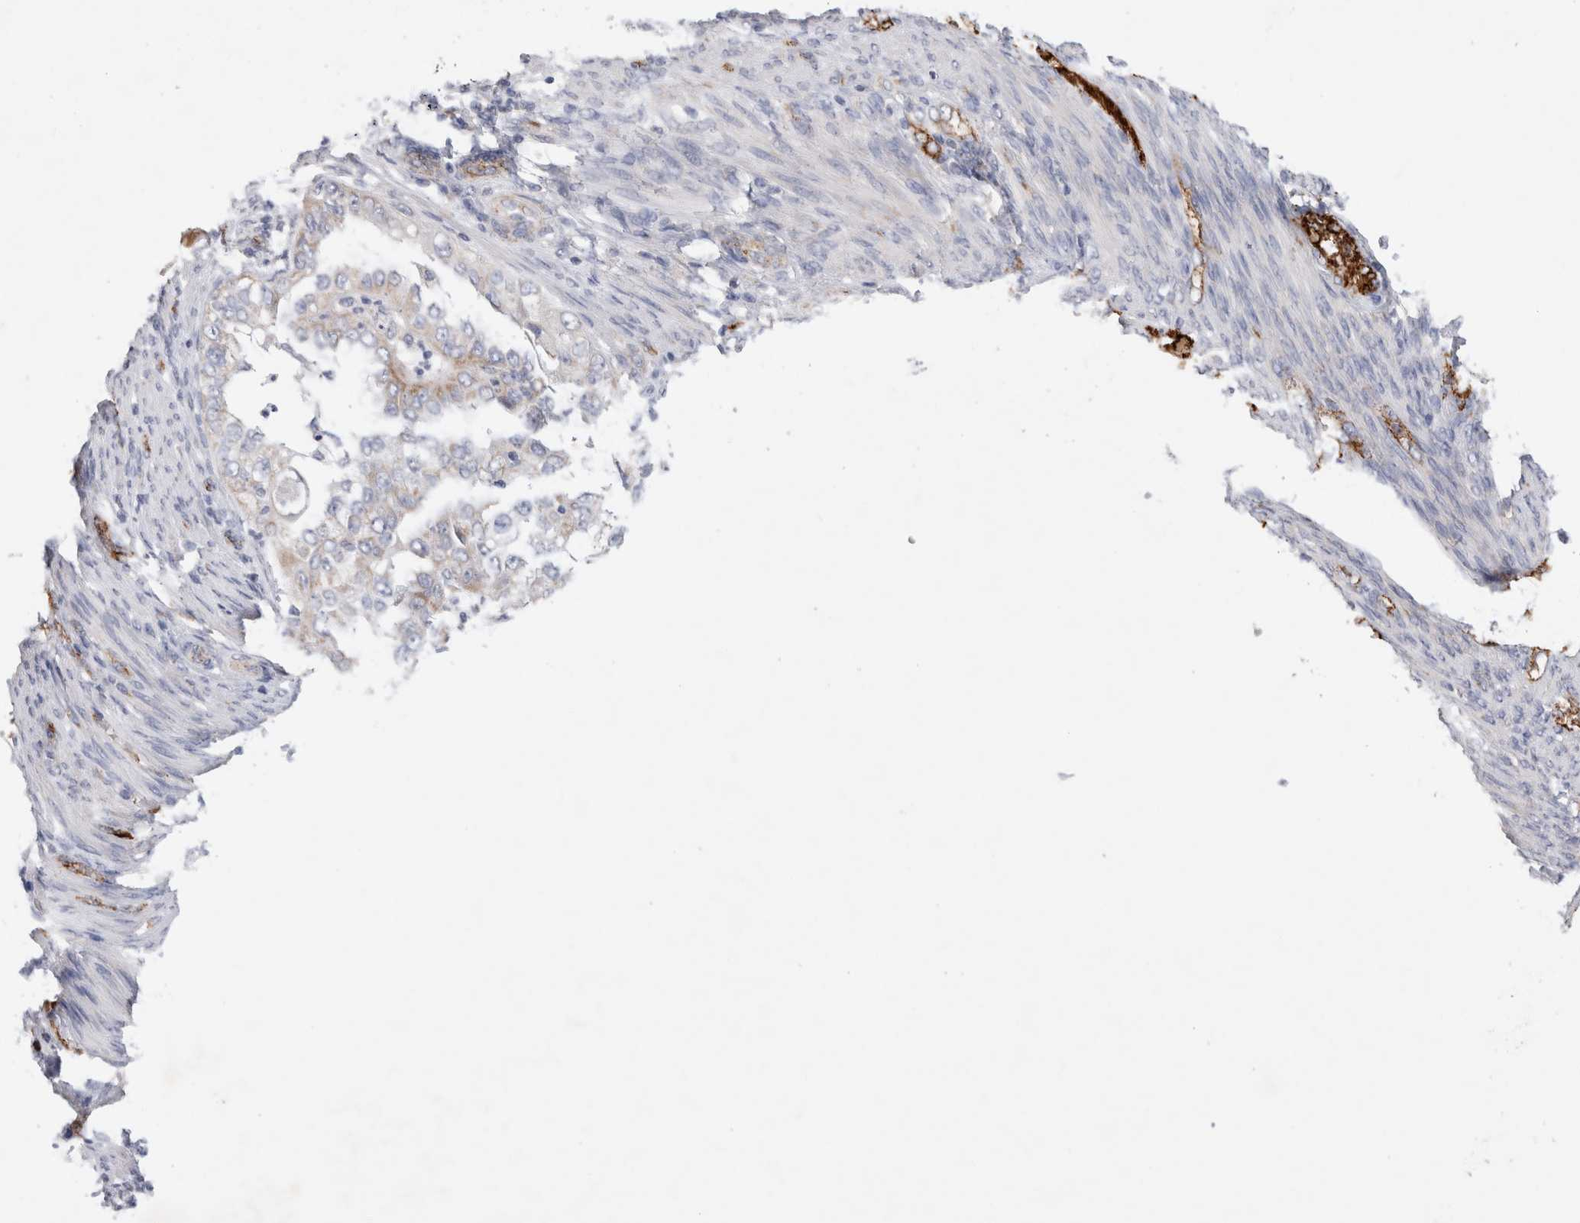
{"staining": {"intensity": "negative", "quantity": "none", "location": "none"}, "tissue": "endometrial cancer", "cell_type": "Tumor cells", "image_type": "cancer", "snomed": [{"axis": "morphology", "description": "Adenocarcinoma, NOS"}, {"axis": "topography", "description": "Endometrium"}], "caption": "Tumor cells are negative for protein expression in human endometrial adenocarcinoma.", "gene": "IARS2", "patient": {"sex": "female", "age": 85}}